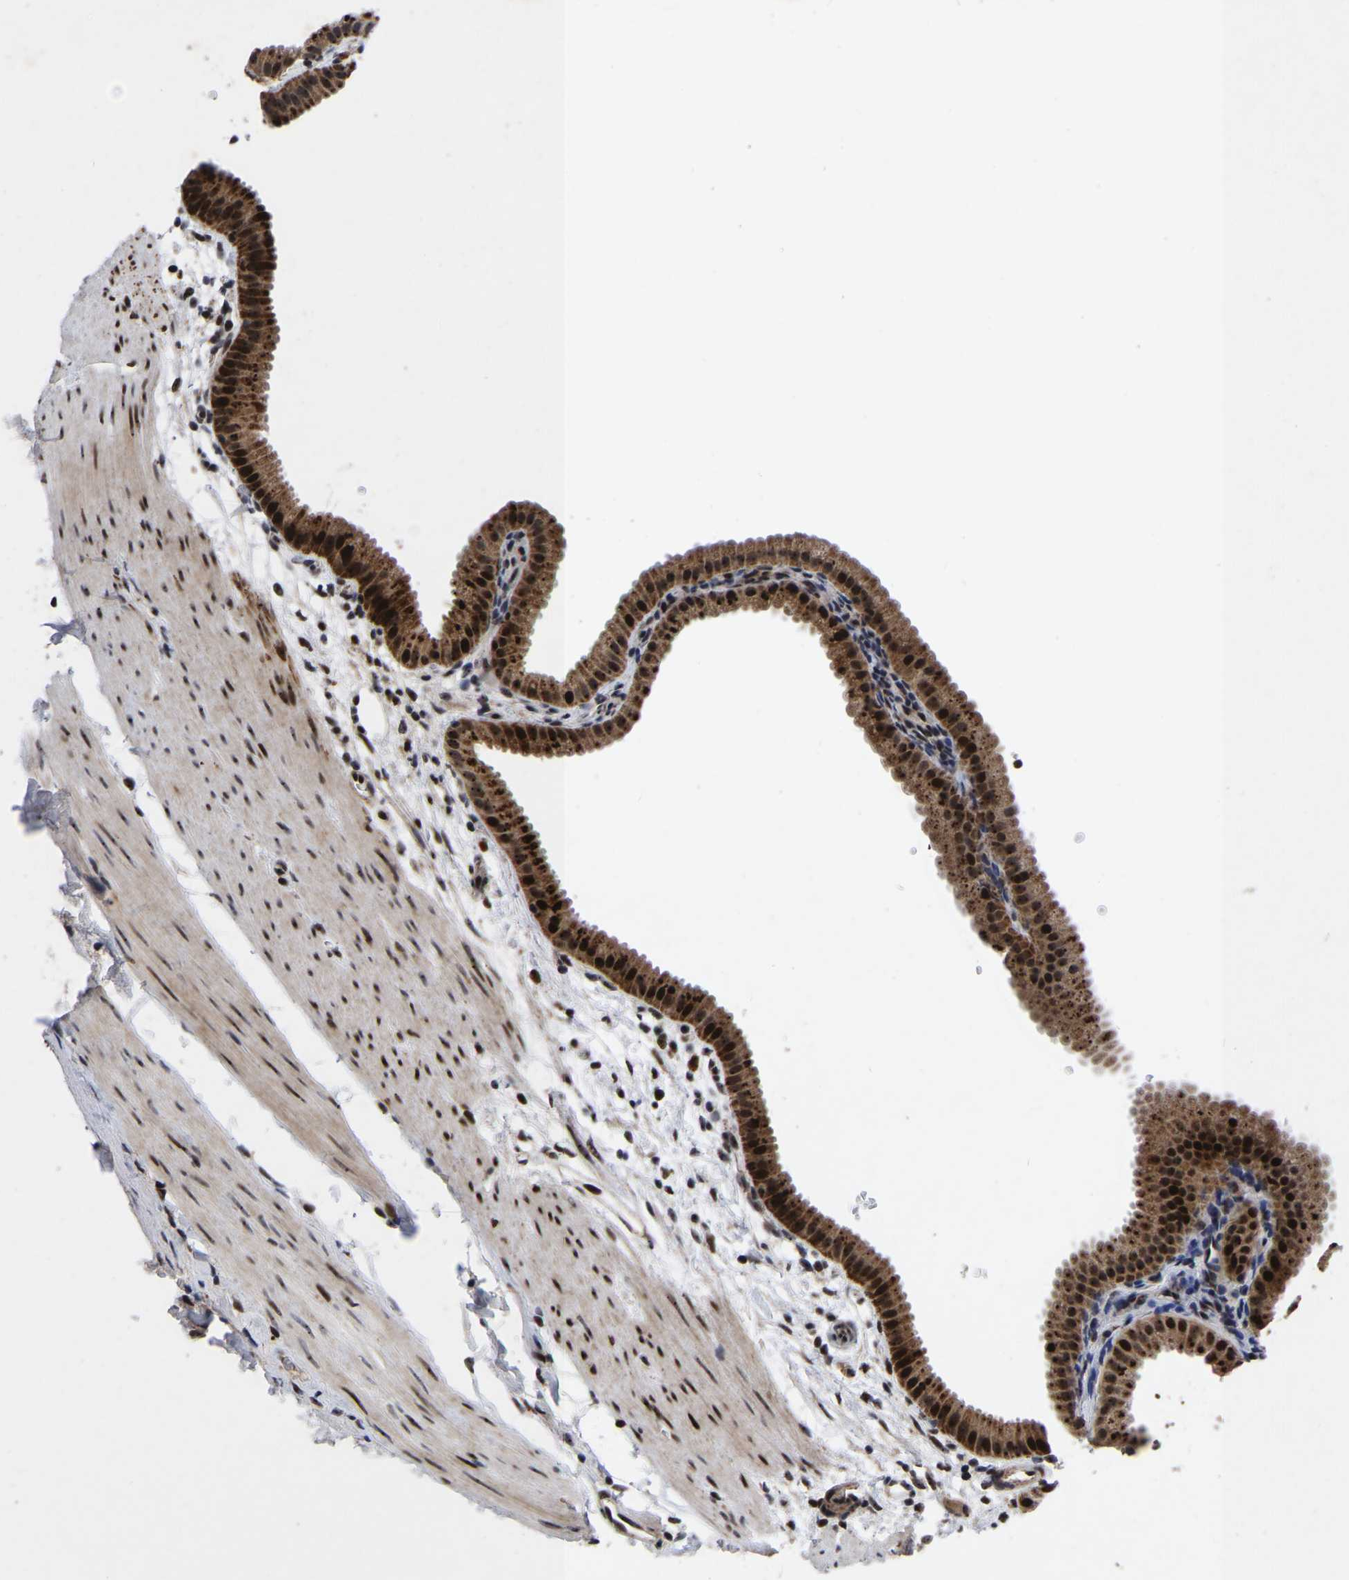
{"staining": {"intensity": "strong", "quantity": ">75%", "location": "cytoplasmic/membranous,nuclear"}, "tissue": "gallbladder", "cell_type": "Glandular cells", "image_type": "normal", "snomed": [{"axis": "morphology", "description": "Normal tissue, NOS"}, {"axis": "topography", "description": "Gallbladder"}], "caption": "Strong cytoplasmic/membranous,nuclear protein positivity is identified in about >75% of glandular cells in gallbladder. The staining was performed using DAB (3,3'-diaminobenzidine), with brown indicating positive protein expression. Nuclei are stained blue with hematoxylin.", "gene": "JUNB", "patient": {"sex": "female", "age": 64}}